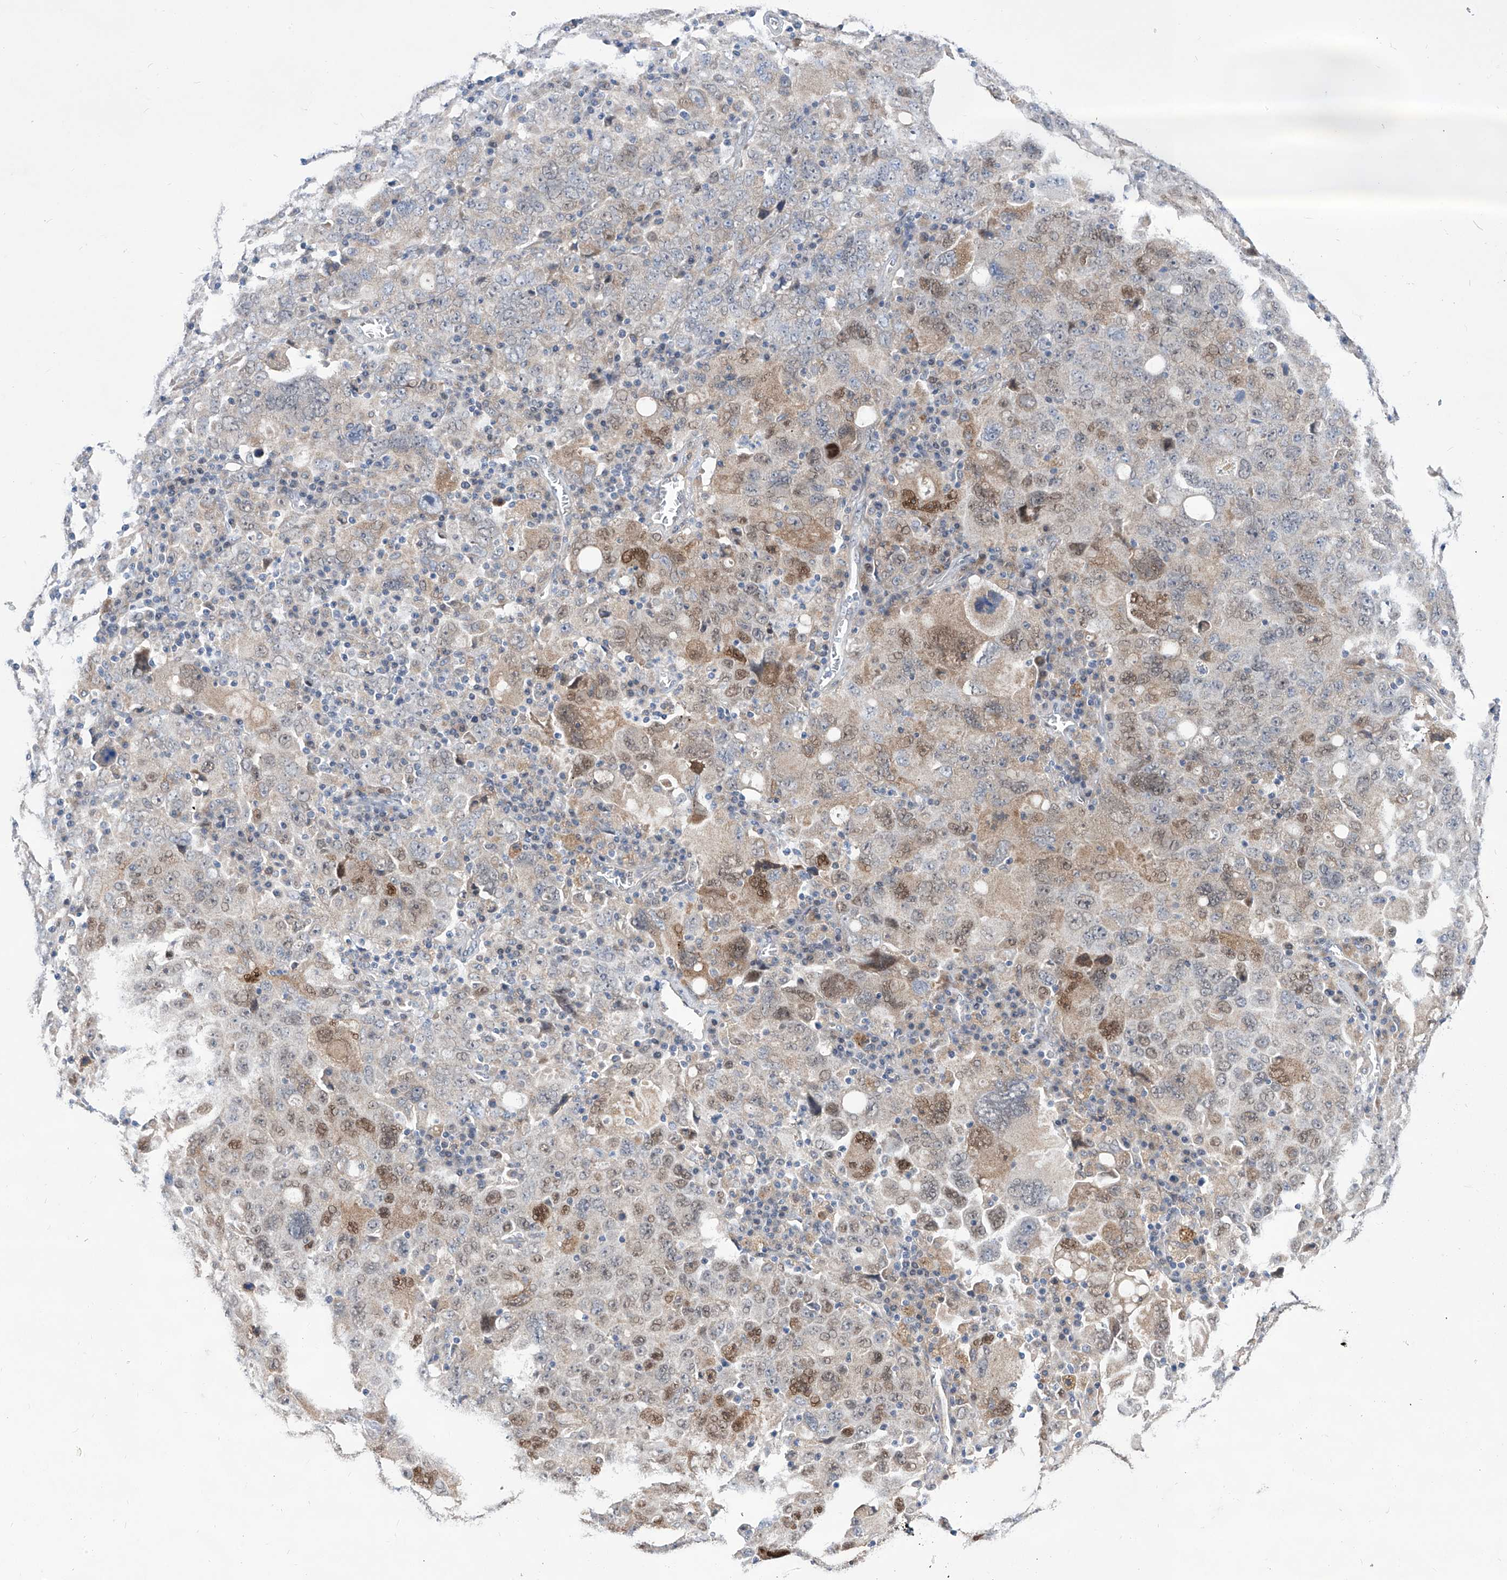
{"staining": {"intensity": "moderate", "quantity": "<25%", "location": "nuclear"}, "tissue": "ovarian cancer", "cell_type": "Tumor cells", "image_type": "cancer", "snomed": [{"axis": "morphology", "description": "Carcinoma, endometroid"}, {"axis": "topography", "description": "Ovary"}], "caption": "A photomicrograph of ovarian endometroid carcinoma stained for a protein exhibits moderate nuclear brown staining in tumor cells.", "gene": "SRBD1", "patient": {"sex": "female", "age": 62}}